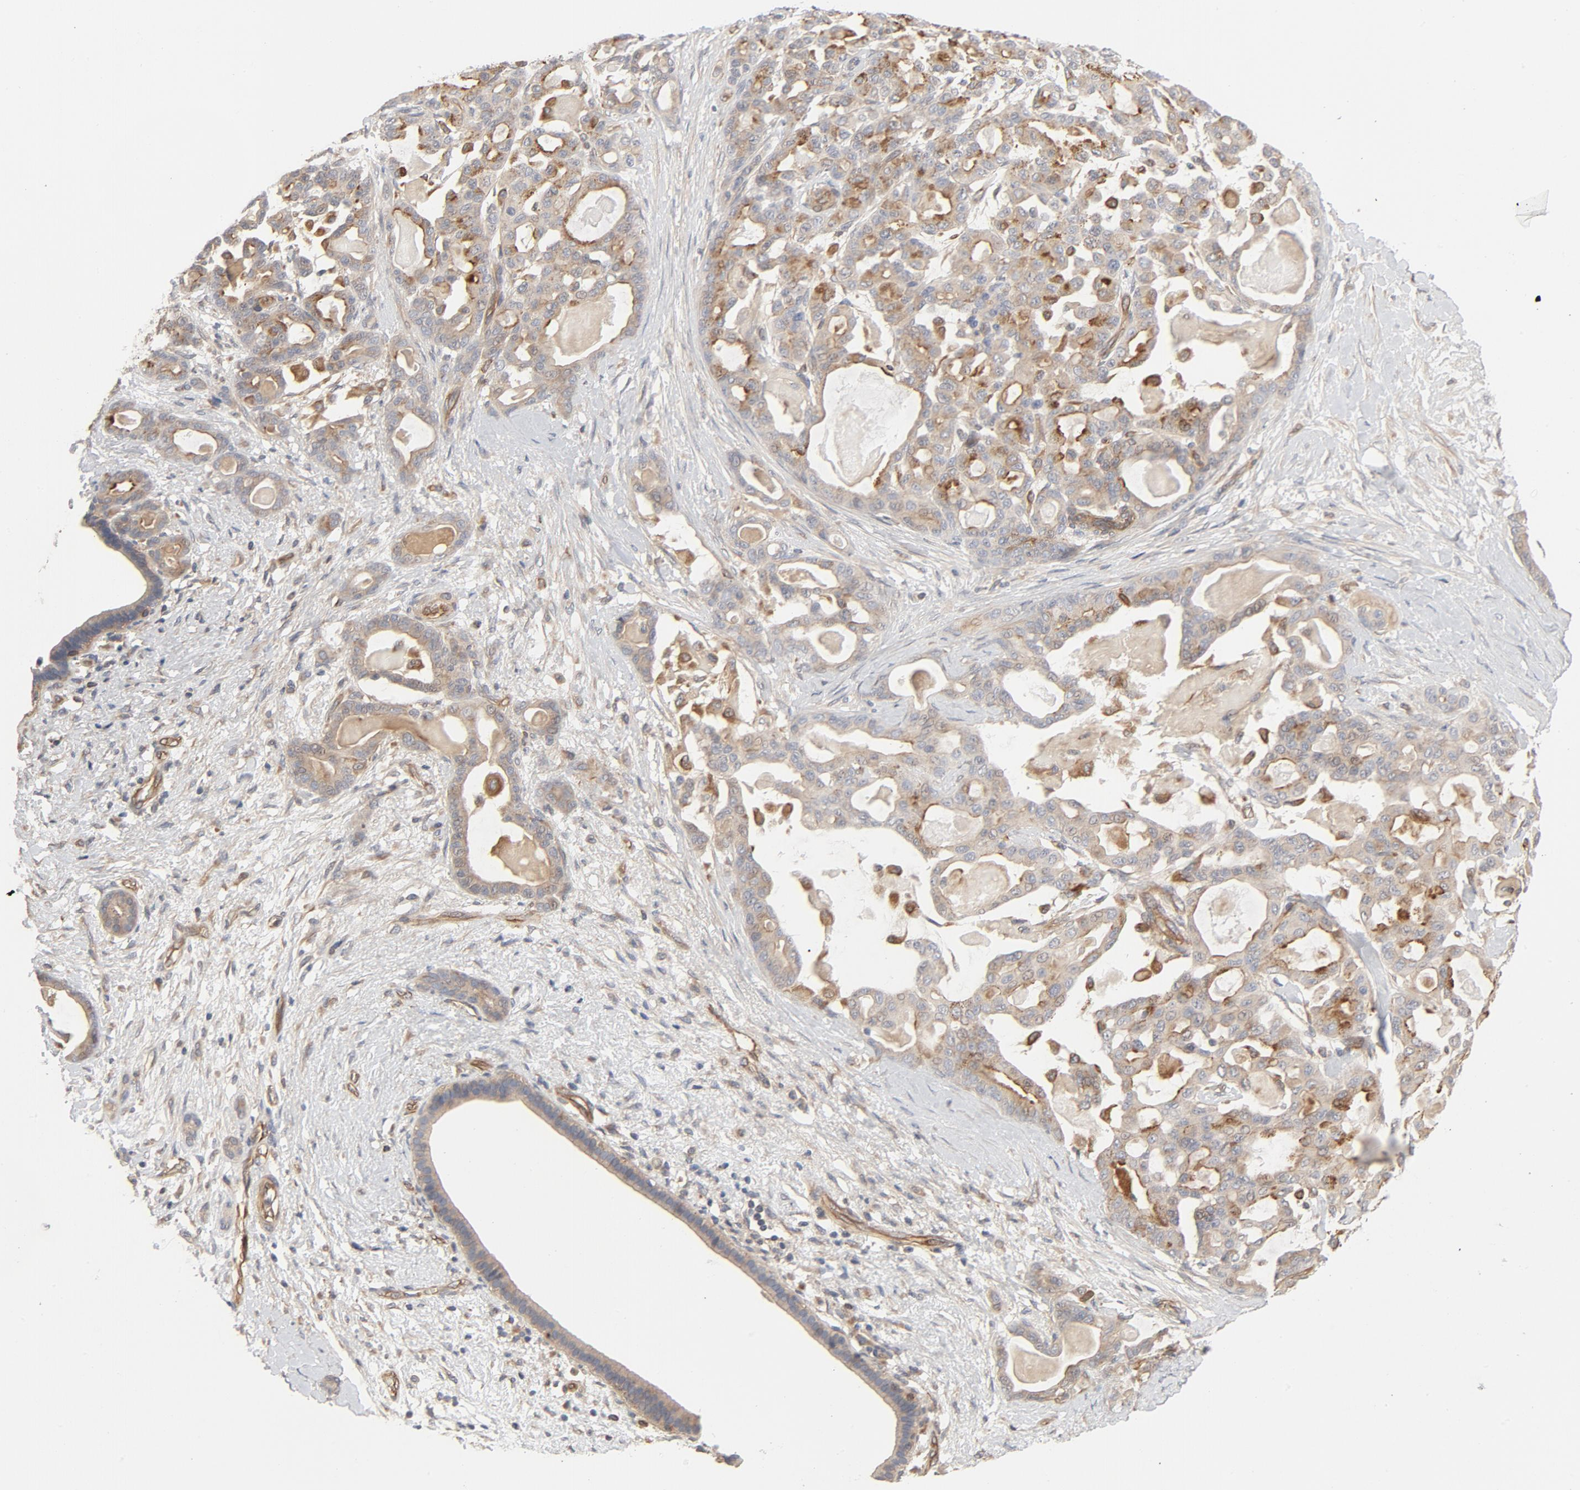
{"staining": {"intensity": "moderate", "quantity": ">75%", "location": "cytoplasmic/membranous"}, "tissue": "pancreatic cancer", "cell_type": "Tumor cells", "image_type": "cancer", "snomed": [{"axis": "morphology", "description": "Adenocarcinoma, NOS"}, {"axis": "topography", "description": "Pancreas"}], "caption": "Brown immunohistochemical staining in pancreatic adenocarcinoma displays moderate cytoplasmic/membranous staining in approximately >75% of tumor cells.", "gene": "TRIOBP", "patient": {"sex": "male", "age": 63}}